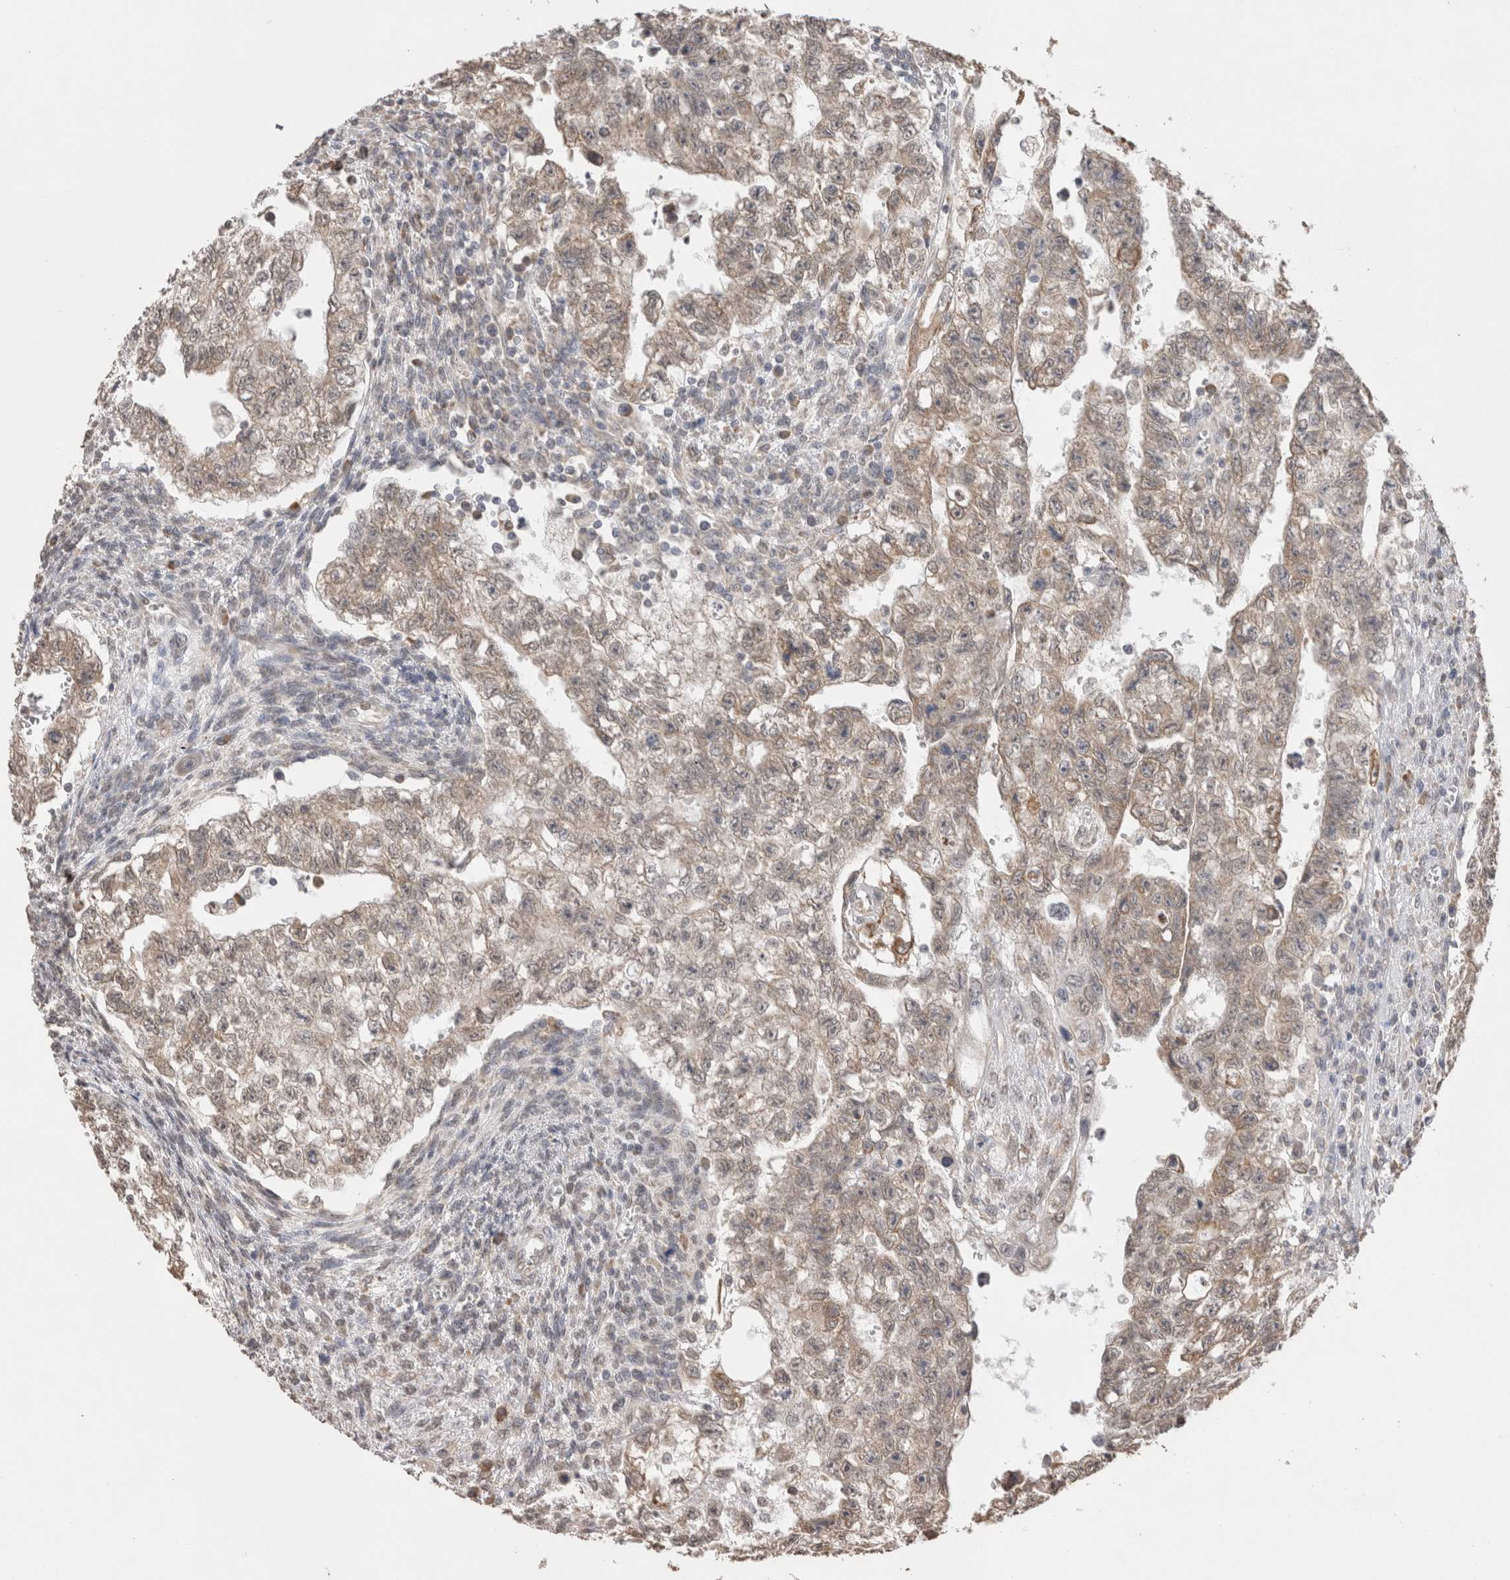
{"staining": {"intensity": "weak", "quantity": ">75%", "location": "cytoplasmic/membranous"}, "tissue": "testis cancer", "cell_type": "Tumor cells", "image_type": "cancer", "snomed": [{"axis": "morphology", "description": "Seminoma, NOS"}, {"axis": "morphology", "description": "Carcinoma, Embryonal, NOS"}, {"axis": "topography", "description": "Testis"}], "caption": "Human embryonal carcinoma (testis) stained with a brown dye shows weak cytoplasmic/membranous positive staining in approximately >75% of tumor cells.", "gene": "NOMO1", "patient": {"sex": "male", "age": 38}}